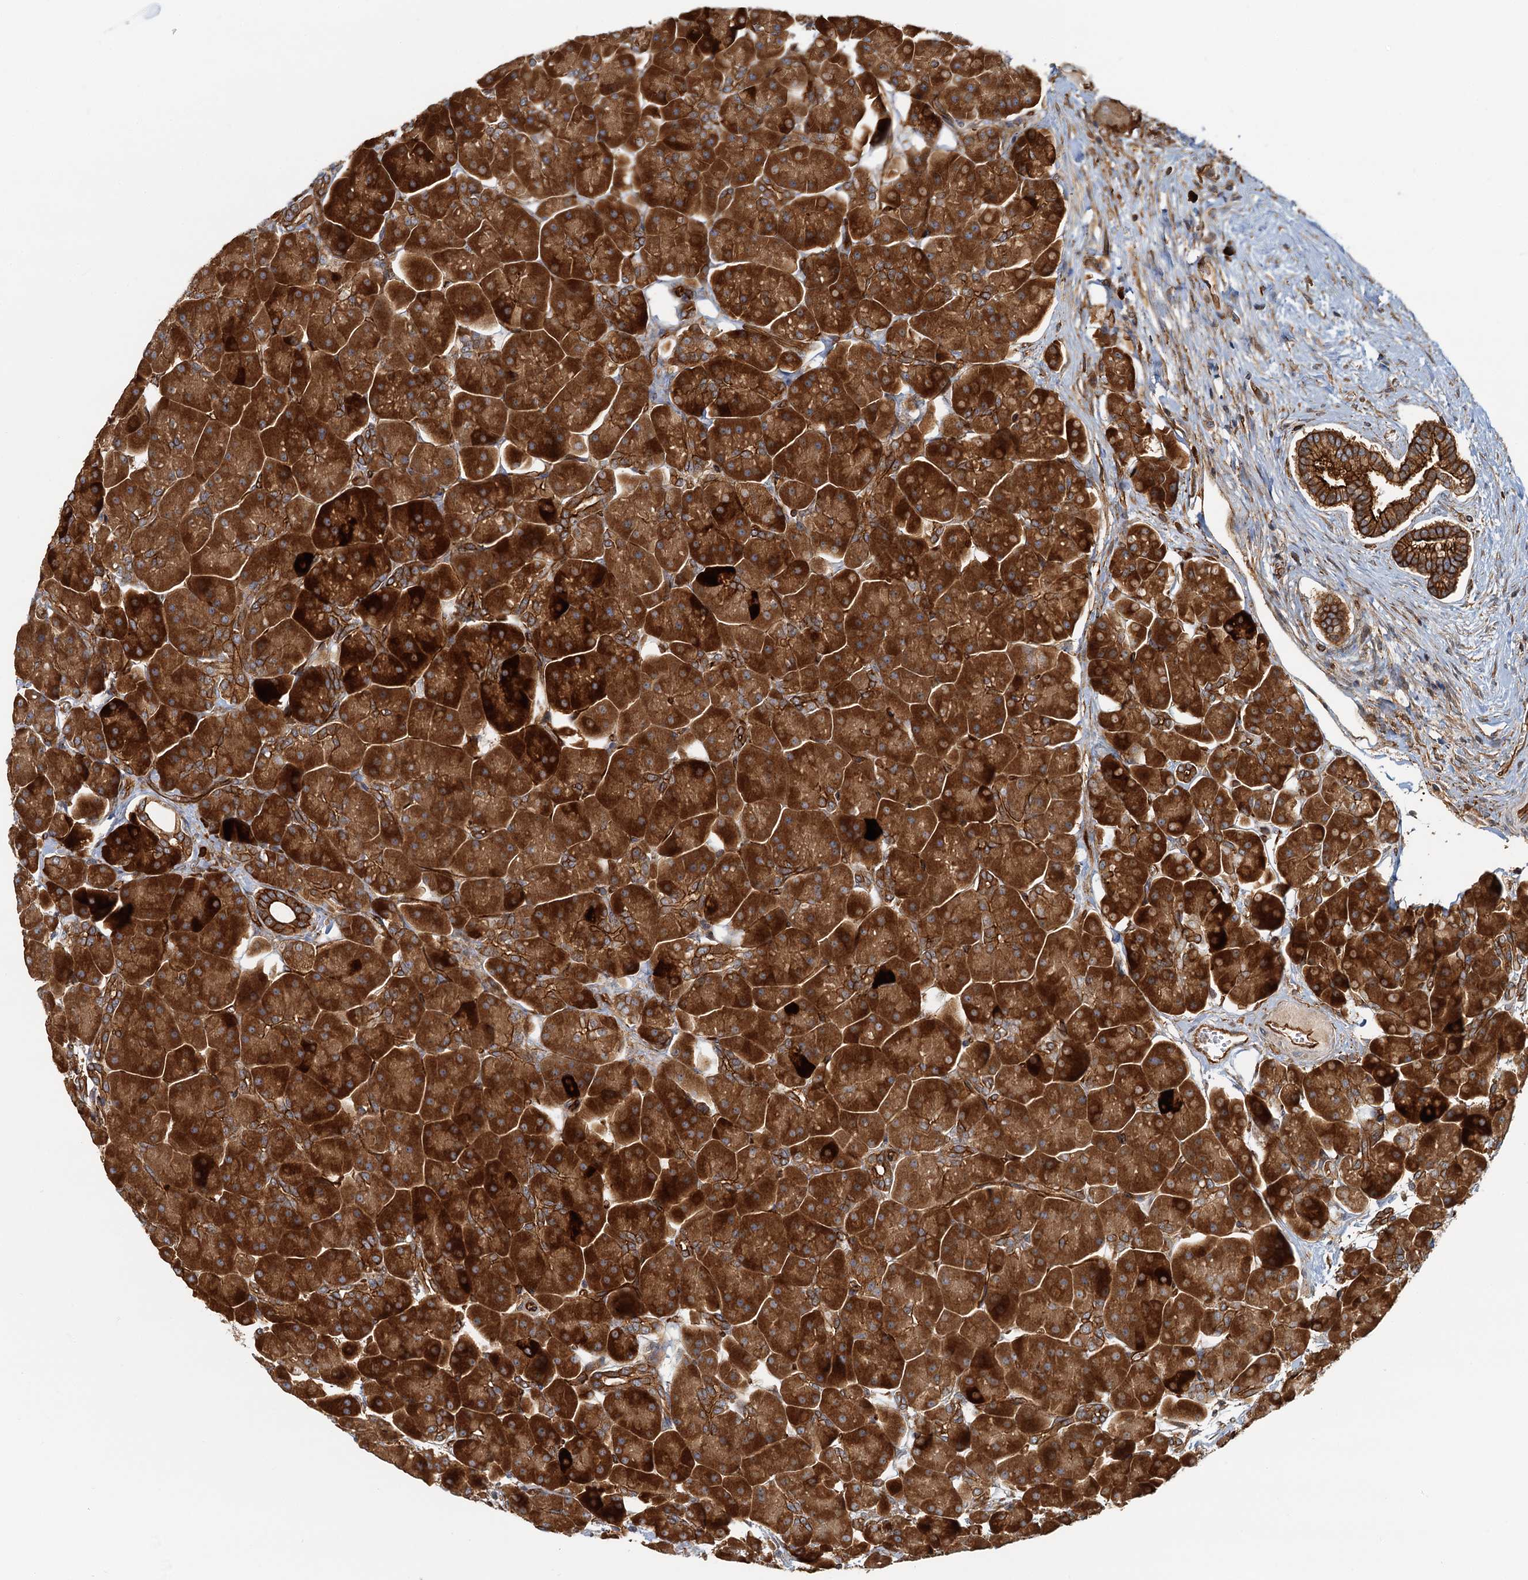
{"staining": {"intensity": "strong", "quantity": ">75%", "location": "cytoplasmic/membranous"}, "tissue": "pancreas", "cell_type": "Exocrine glandular cells", "image_type": "normal", "snomed": [{"axis": "morphology", "description": "Normal tissue, NOS"}, {"axis": "topography", "description": "Pancreas"}], "caption": "High-magnification brightfield microscopy of benign pancreas stained with DAB (brown) and counterstained with hematoxylin (blue). exocrine glandular cells exhibit strong cytoplasmic/membranous expression is appreciated in approximately>75% of cells. The protein is shown in brown color, while the nuclei are stained blue.", "gene": "NIPAL3", "patient": {"sex": "male", "age": 66}}